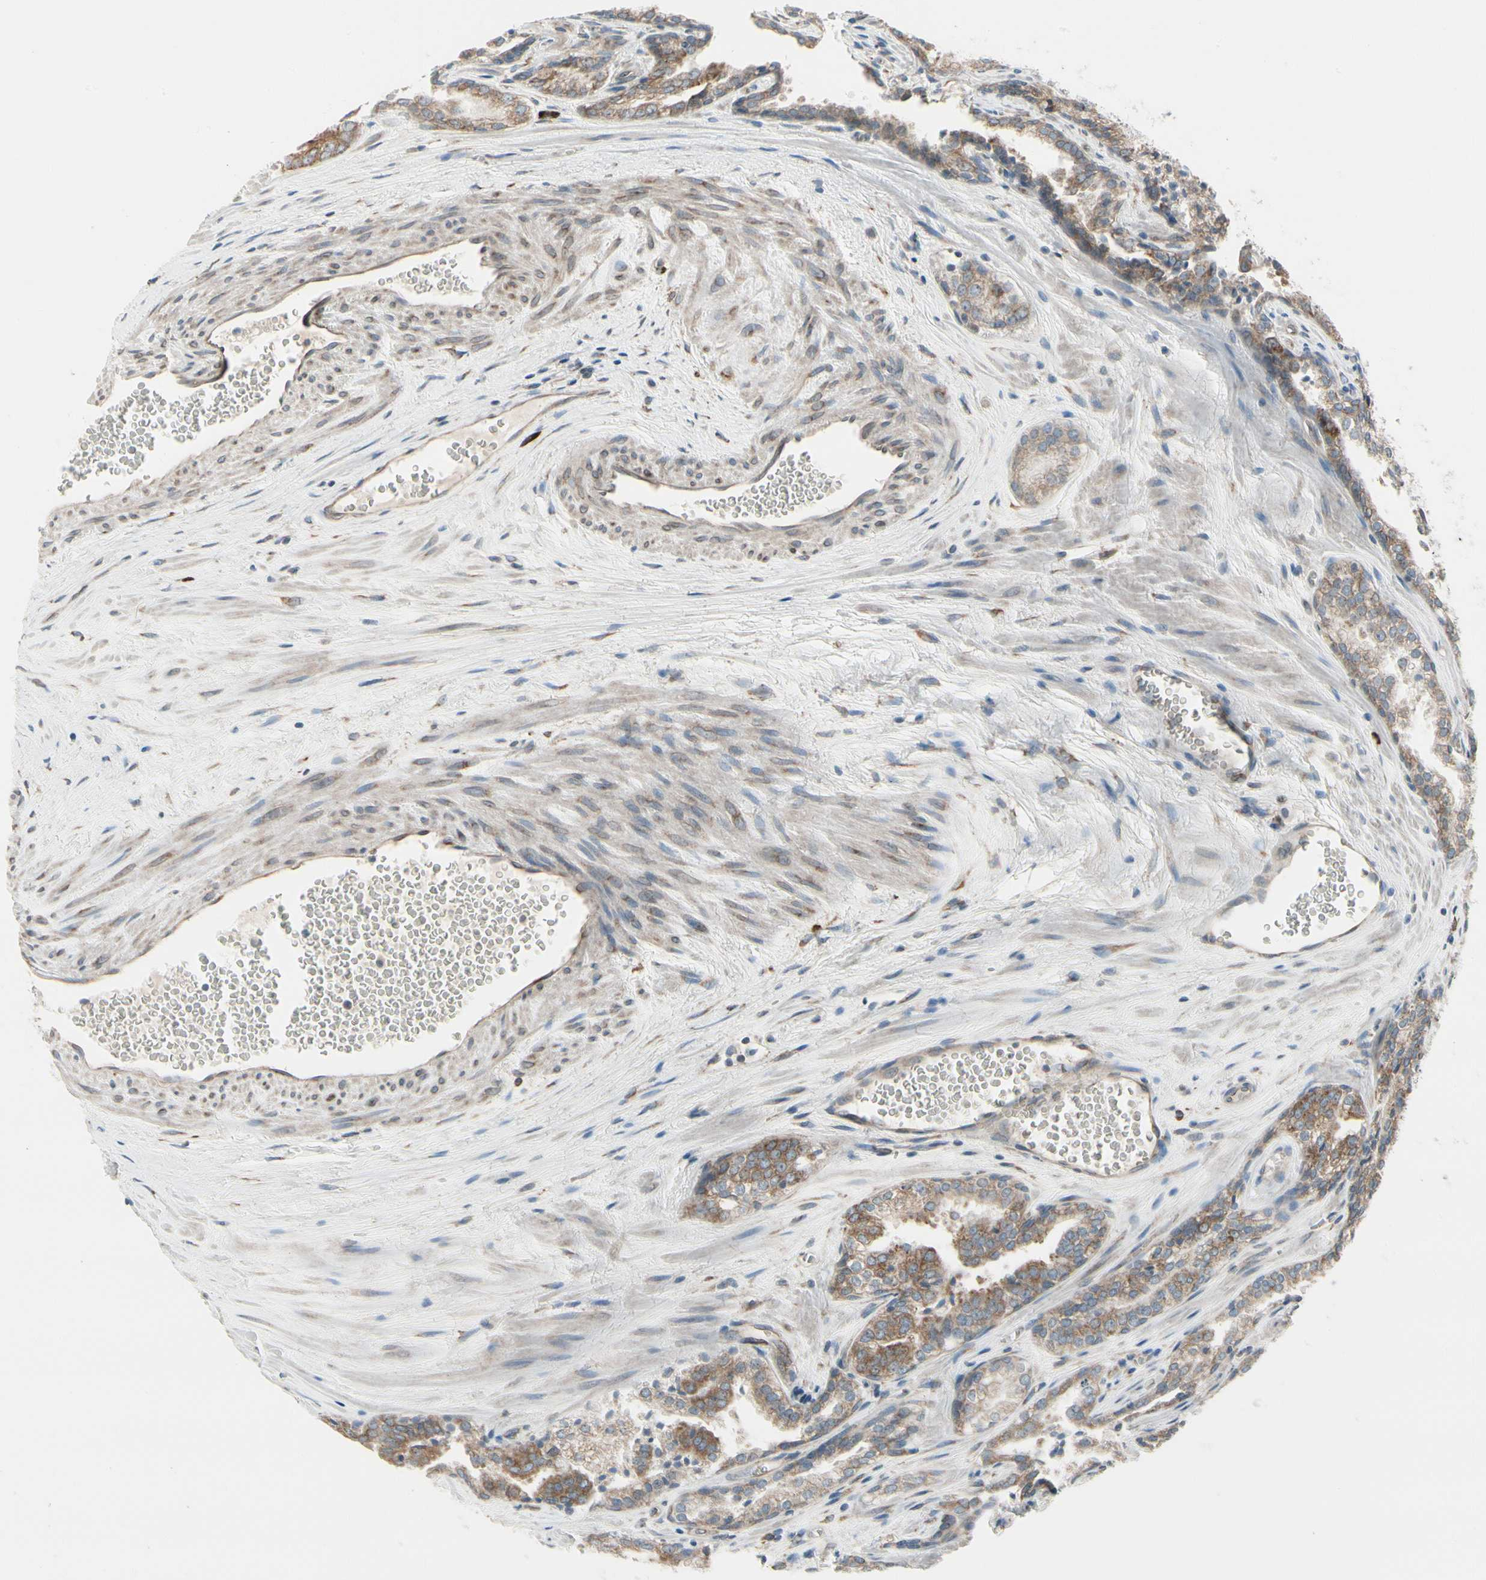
{"staining": {"intensity": "moderate", "quantity": ">75%", "location": "cytoplasmic/membranous"}, "tissue": "prostate cancer", "cell_type": "Tumor cells", "image_type": "cancer", "snomed": [{"axis": "morphology", "description": "Adenocarcinoma, Low grade"}, {"axis": "topography", "description": "Prostate"}], "caption": "This micrograph displays prostate cancer stained with immunohistochemistry (IHC) to label a protein in brown. The cytoplasmic/membranous of tumor cells show moderate positivity for the protein. Nuclei are counter-stained blue.", "gene": "FNDC3A", "patient": {"sex": "male", "age": 60}}